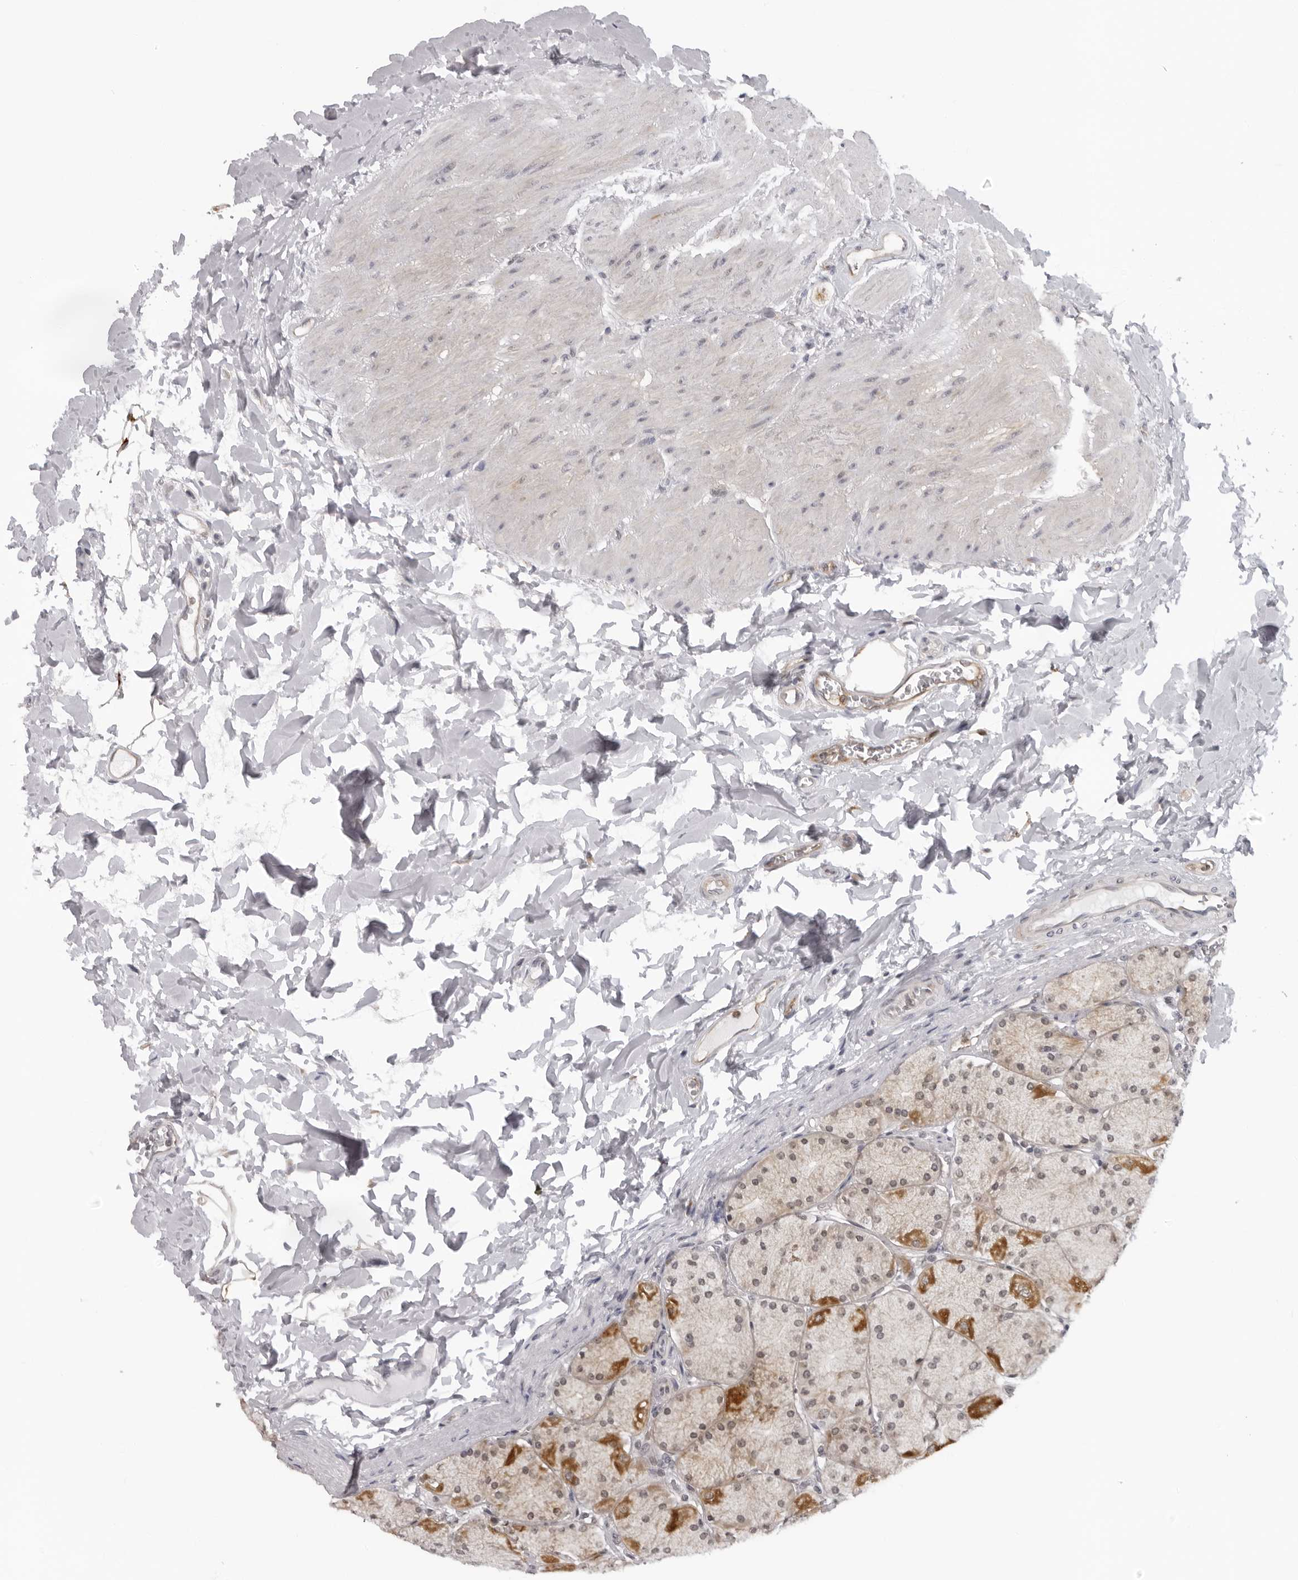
{"staining": {"intensity": "strong", "quantity": "25%-75%", "location": "cytoplasmic/membranous"}, "tissue": "stomach", "cell_type": "Glandular cells", "image_type": "normal", "snomed": [{"axis": "morphology", "description": "Normal tissue, NOS"}, {"axis": "topography", "description": "Stomach, upper"}], "caption": "Immunohistochemistry (IHC) of unremarkable human stomach displays high levels of strong cytoplasmic/membranous expression in approximately 25%-75% of glandular cells.", "gene": "MRPS15", "patient": {"sex": "female", "age": 56}}